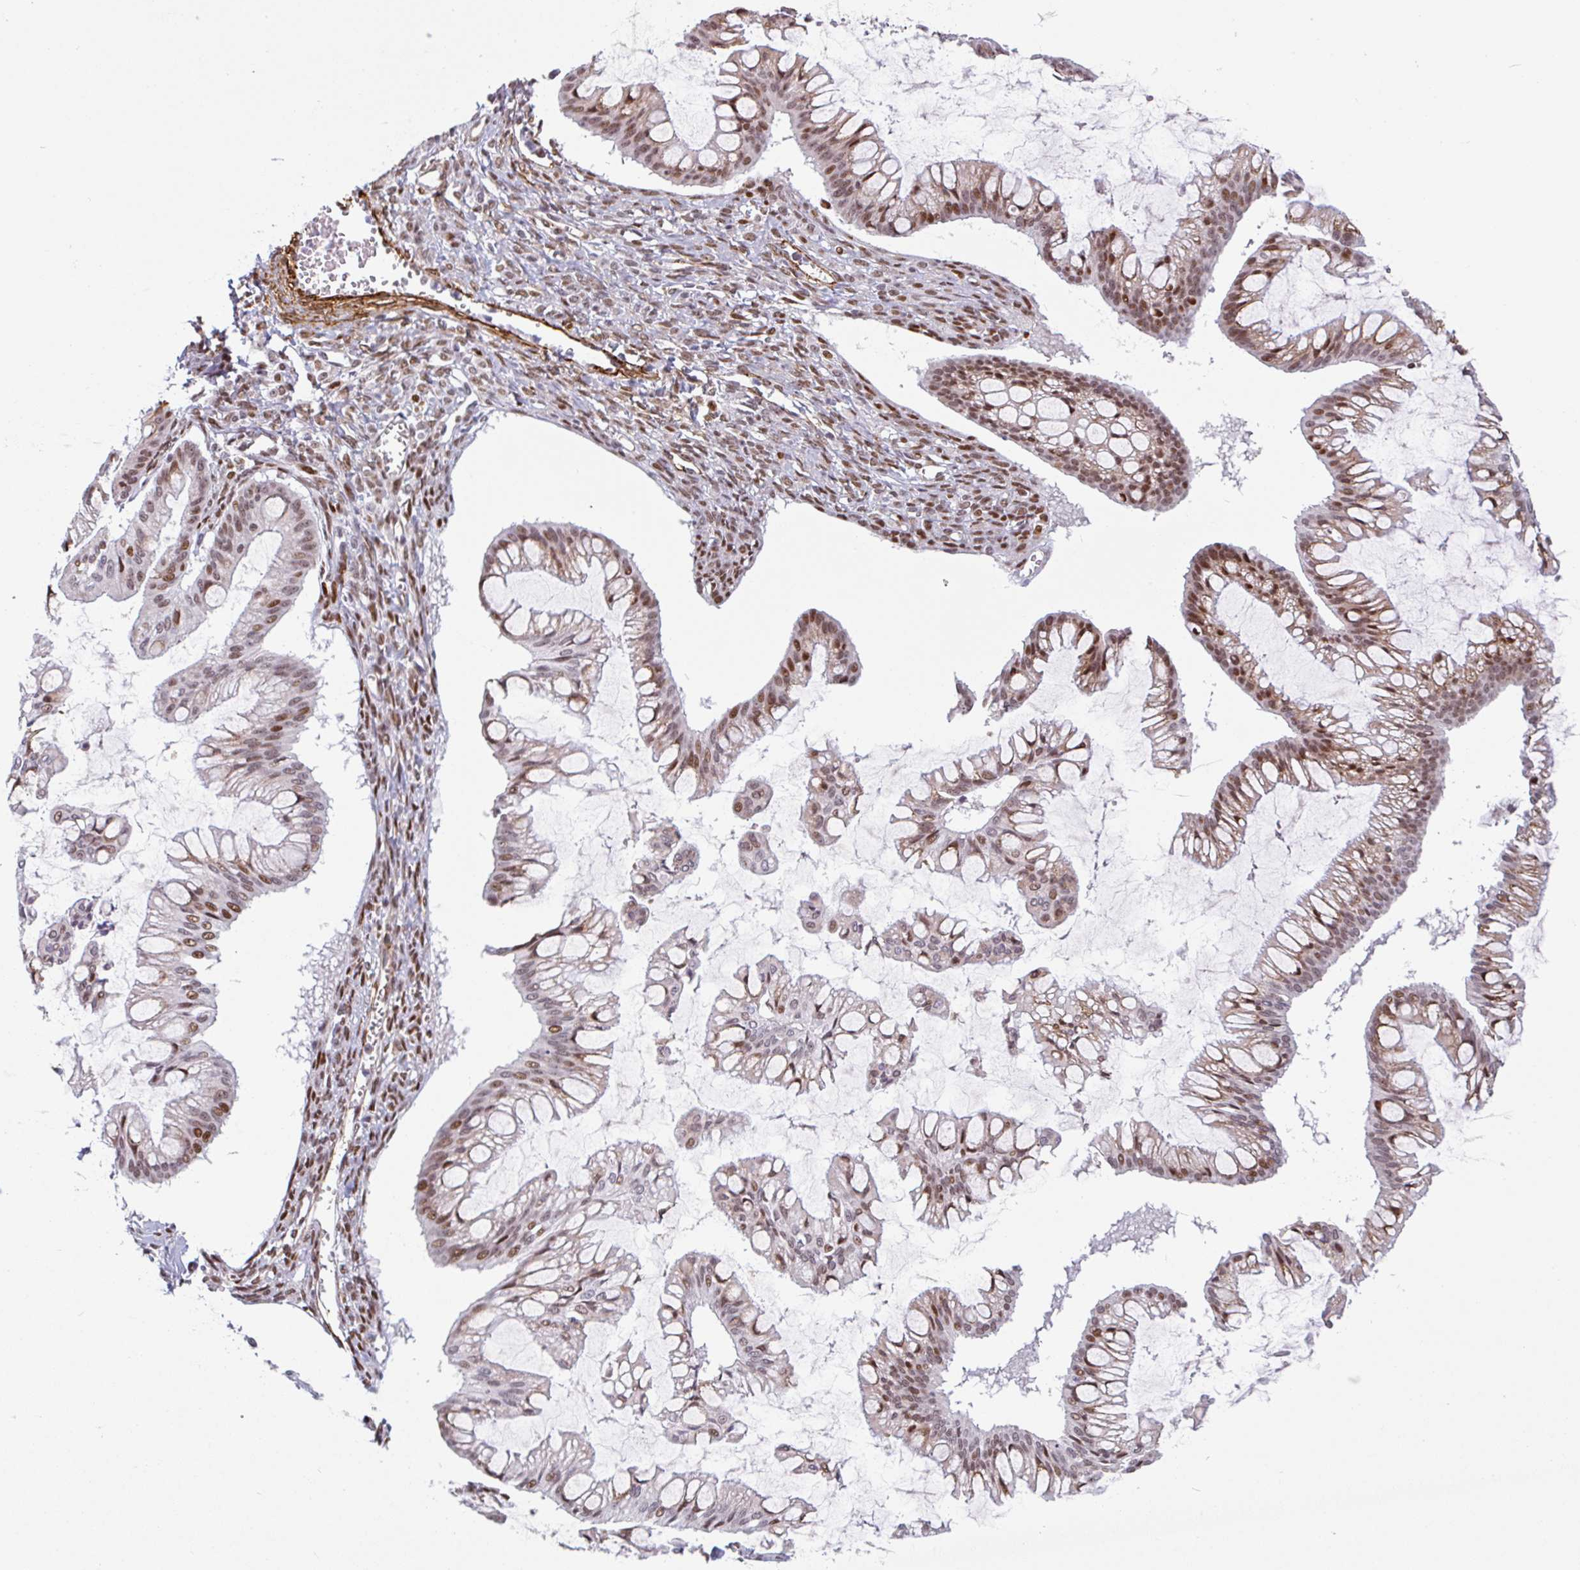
{"staining": {"intensity": "moderate", "quantity": ">75%", "location": "nuclear"}, "tissue": "ovarian cancer", "cell_type": "Tumor cells", "image_type": "cancer", "snomed": [{"axis": "morphology", "description": "Cystadenocarcinoma, mucinous, NOS"}, {"axis": "topography", "description": "Ovary"}], "caption": "About >75% of tumor cells in human mucinous cystadenocarcinoma (ovarian) demonstrate moderate nuclear protein positivity as visualized by brown immunohistochemical staining.", "gene": "TMEM119", "patient": {"sex": "female", "age": 73}}